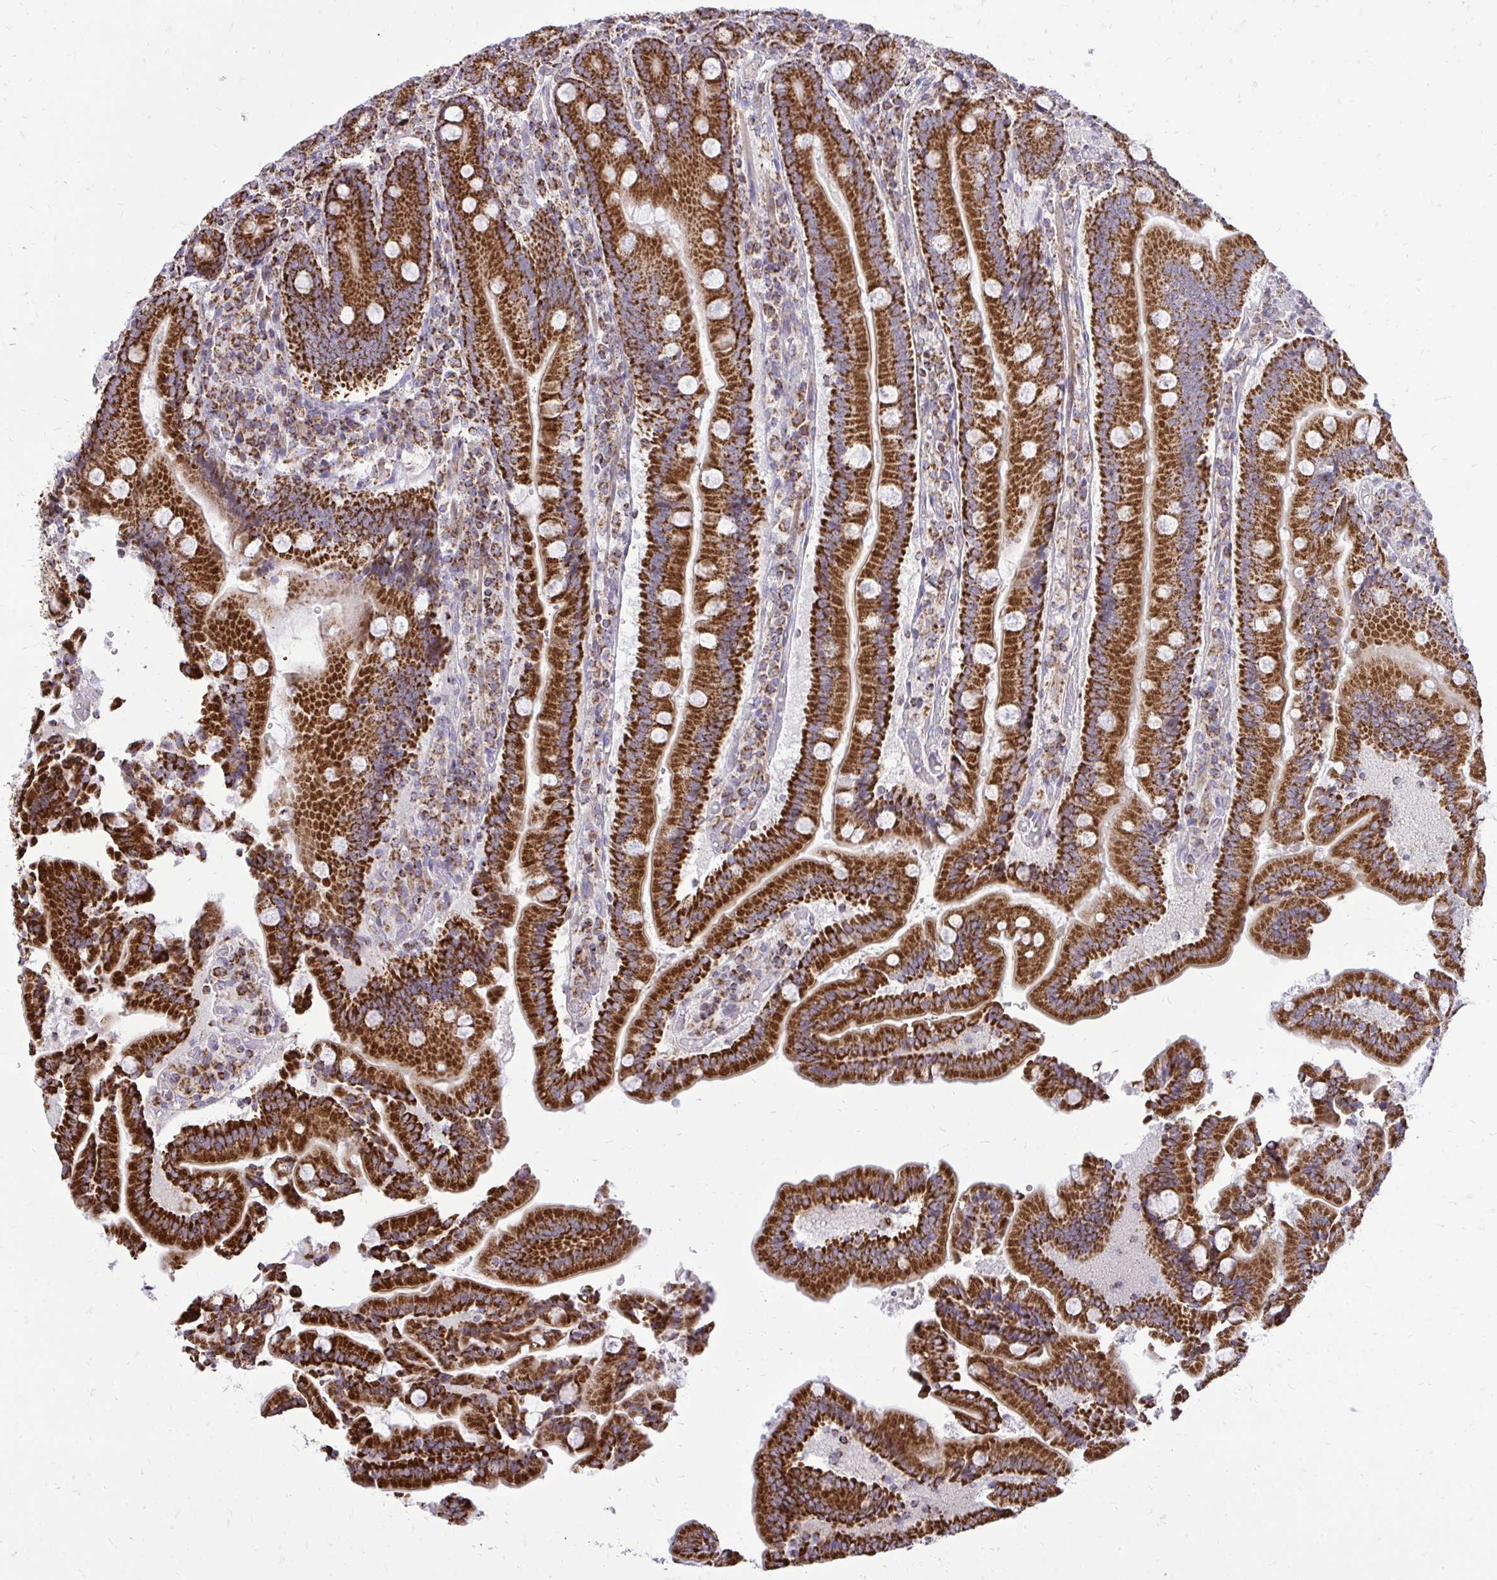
{"staining": {"intensity": "strong", "quantity": ">75%", "location": "cytoplasmic/membranous"}, "tissue": "duodenum", "cell_type": "Glandular cells", "image_type": "normal", "snomed": [{"axis": "morphology", "description": "Normal tissue, NOS"}, {"axis": "topography", "description": "Duodenum"}], "caption": "This photomicrograph displays immunohistochemistry (IHC) staining of normal human duodenum, with high strong cytoplasmic/membranous positivity in approximately >75% of glandular cells.", "gene": "SPTBN2", "patient": {"sex": "female", "age": 62}}